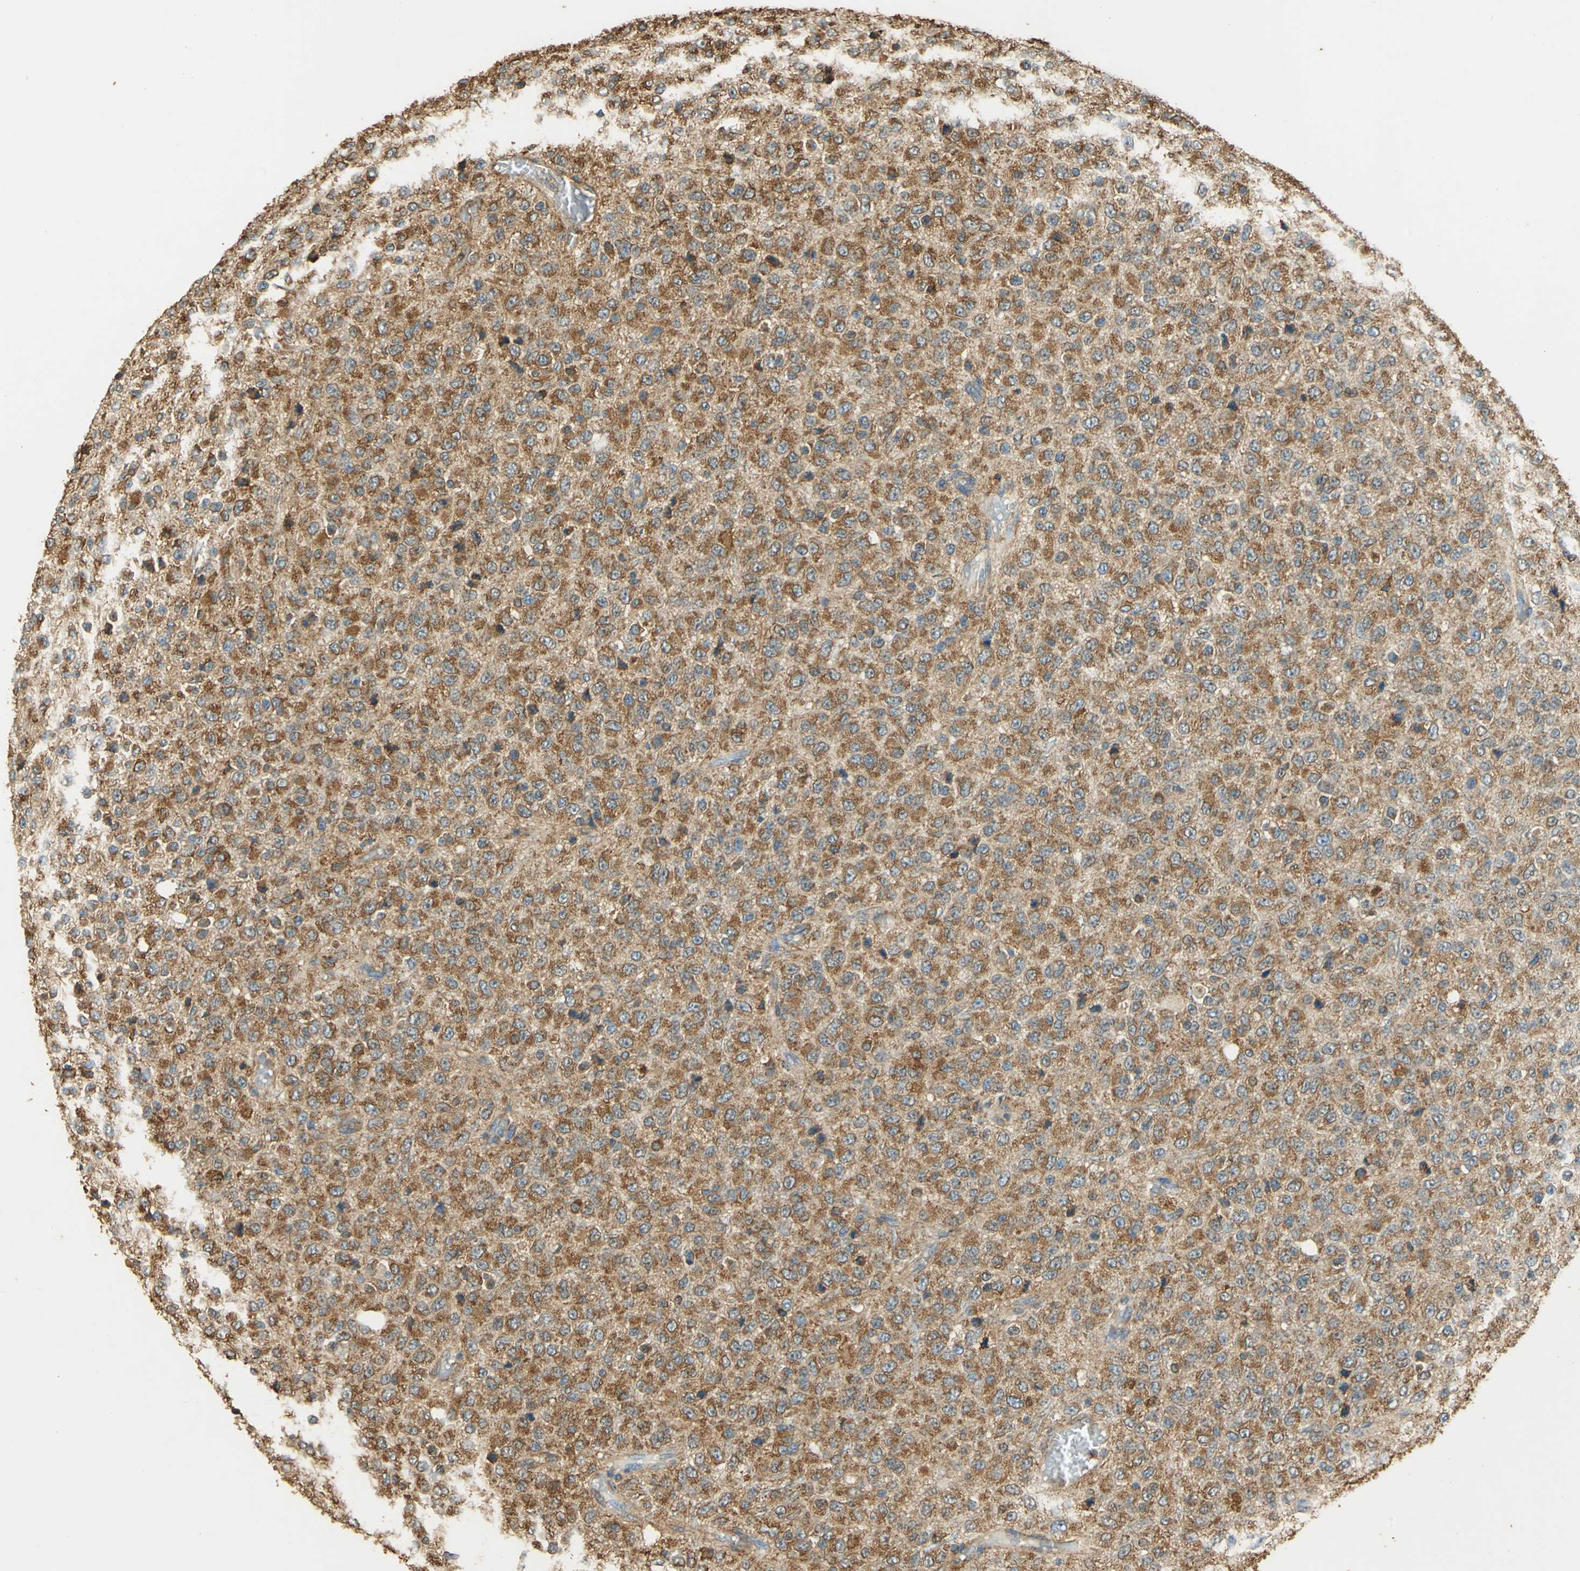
{"staining": {"intensity": "moderate", "quantity": ">75%", "location": "cytoplasmic/membranous"}, "tissue": "glioma", "cell_type": "Tumor cells", "image_type": "cancer", "snomed": [{"axis": "morphology", "description": "Glioma, malignant, High grade"}, {"axis": "topography", "description": "pancreas cauda"}], "caption": "Malignant glioma (high-grade) stained with IHC displays moderate cytoplasmic/membranous staining in about >75% of tumor cells.", "gene": "HSP90B1", "patient": {"sex": "male", "age": 60}}